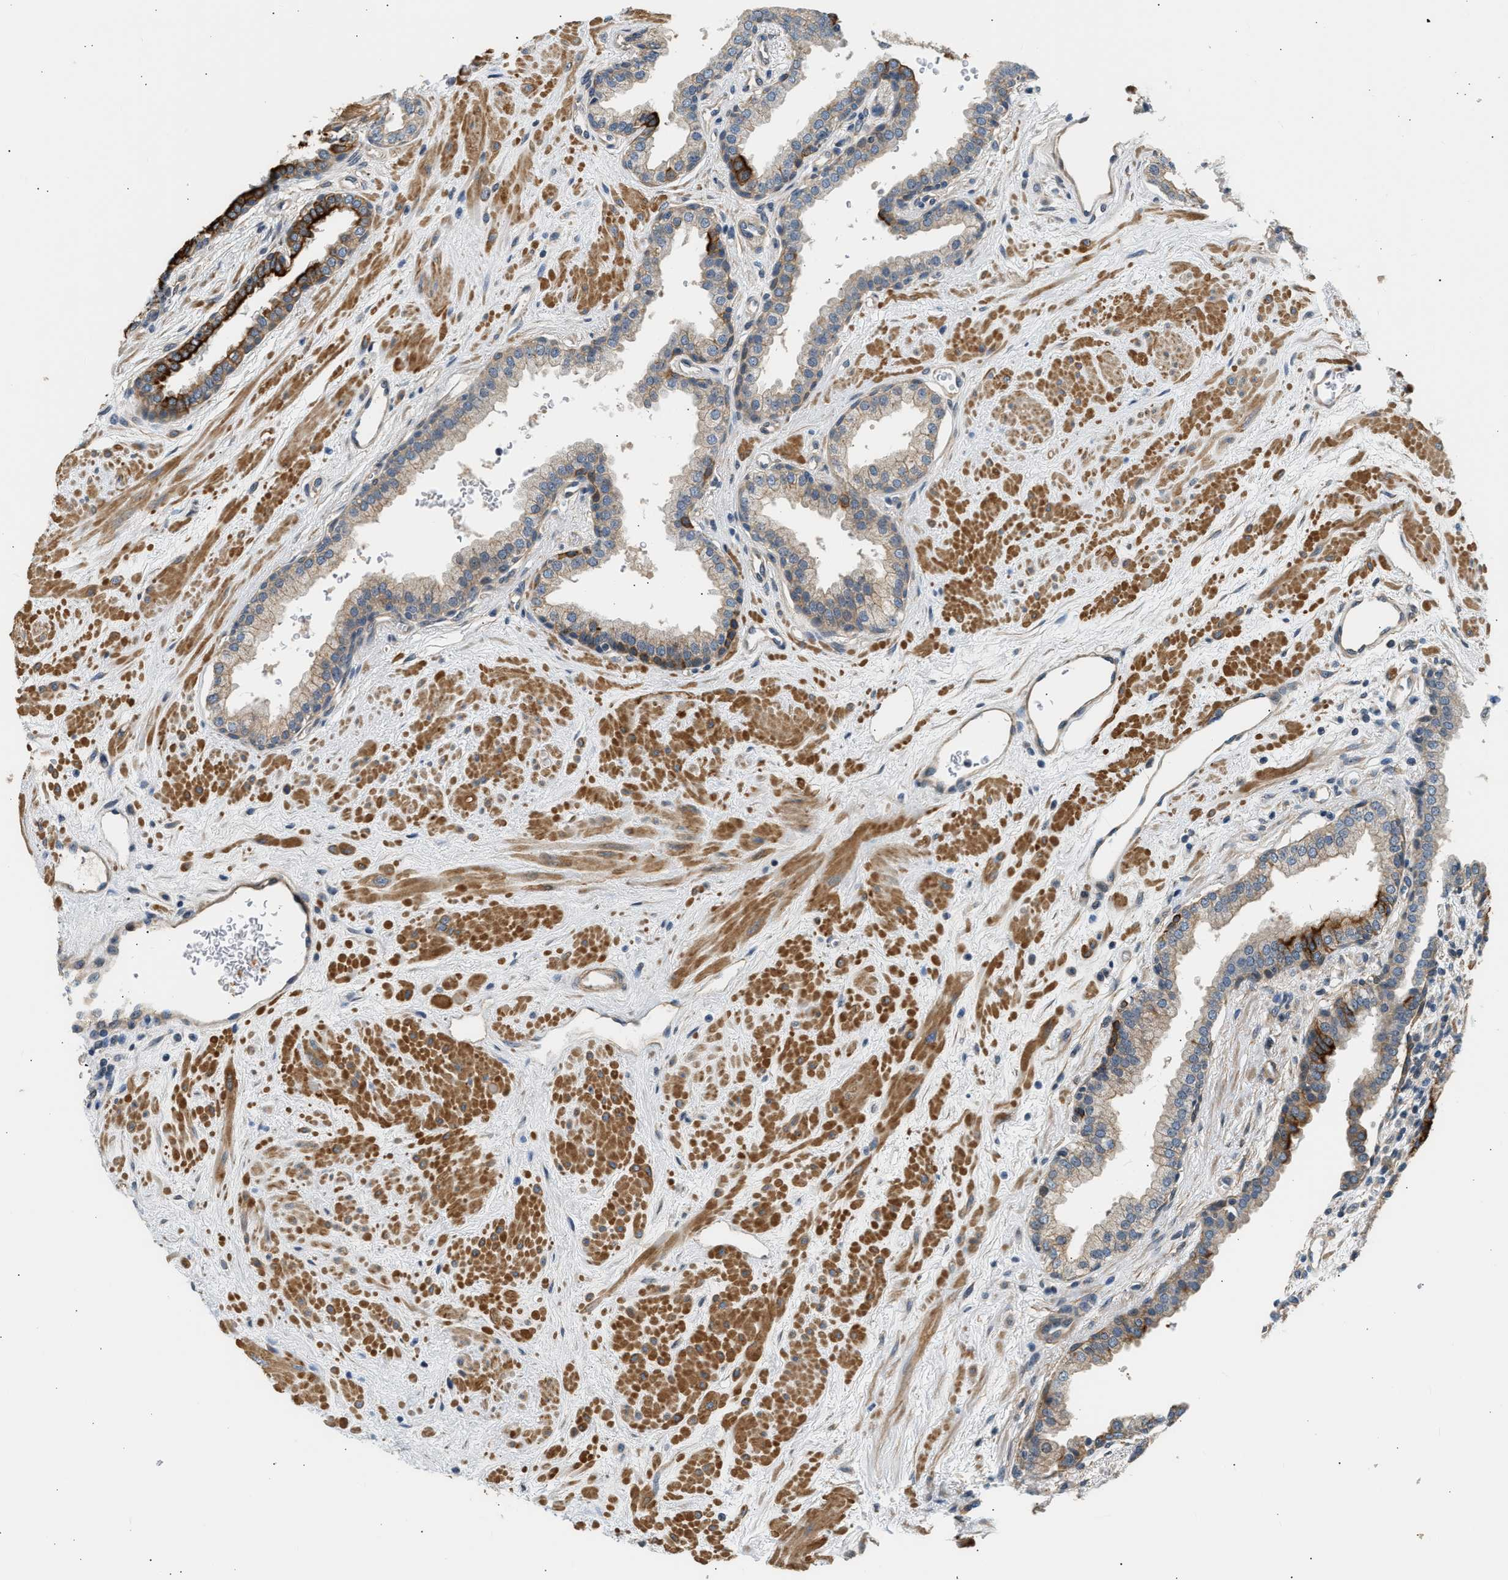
{"staining": {"intensity": "strong", "quantity": "<25%", "location": "cytoplasmic/membranous"}, "tissue": "prostate", "cell_type": "Glandular cells", "image_type": "normal", "snomed": [{"axis": "morphology", "description": "Normal tissue, NOS"}, {"axis": "topography", "description": "Prostate"}], "caption": "Strong cytoplasmic/membranous positivity for a protein is appreciated in approximately <25% of glandular cells of benign prostate using immunohistochemistry (IHC).", "gene": "WDR31", "patient": {"sex": "male", "age": 51}}